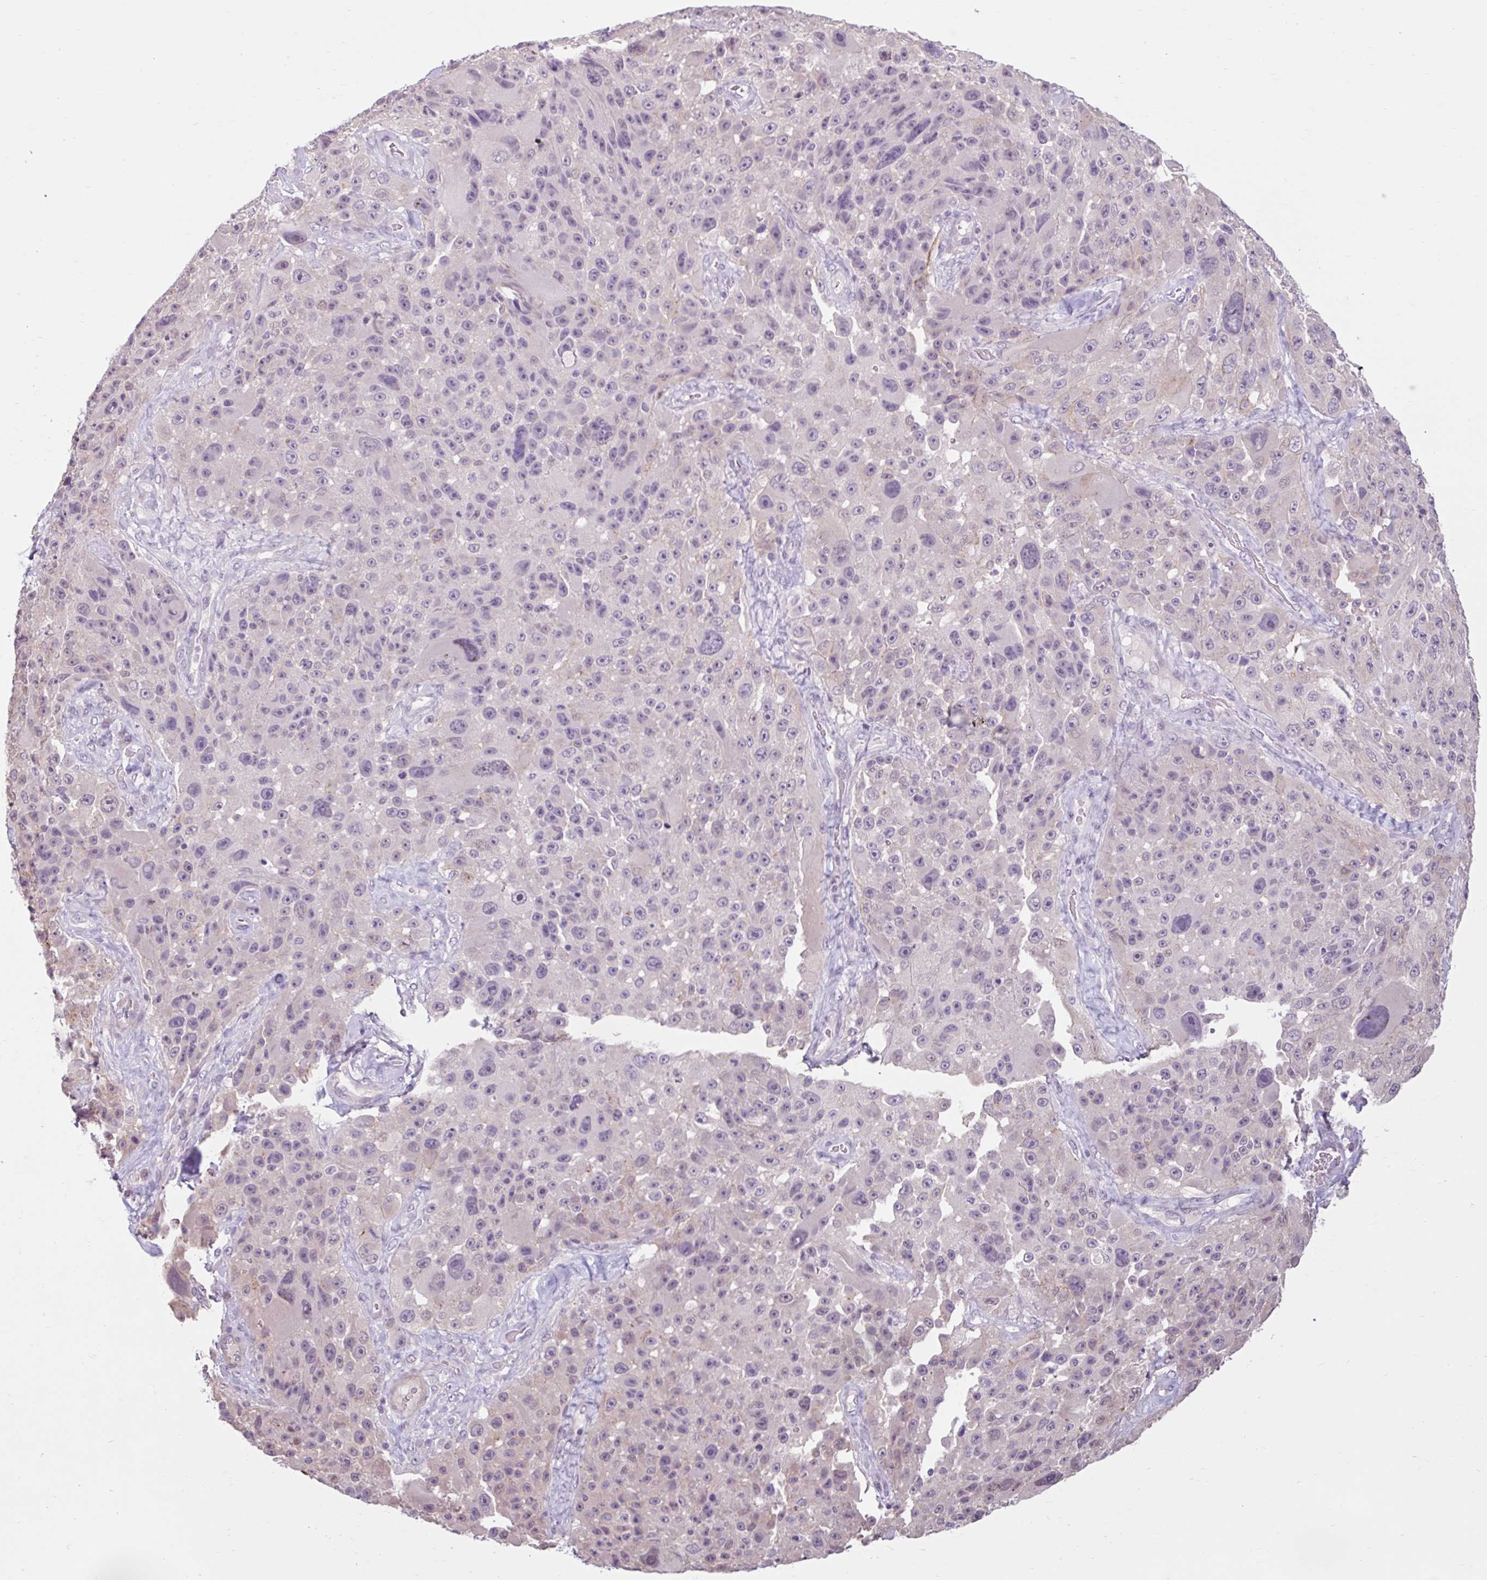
{"staining": {"intensity": "negative", "quantity": "none", "location": "none"}, "tissue": "melanoma", "cell_type": "Tumor cells", "image_type": "cancer", "snomed": [{"axis": "morphology", "description": "Malignant melanoma, Metastatic site"}, {"axis": "topography", "description": "Lymph node"}], "caption": "Malignant melanoma (metastatic site) was stained to show a protein in brown. There is no significant staining in tumor cells.", "gene": "CDH19", "patient": {"sex": "male", "age": 62}}